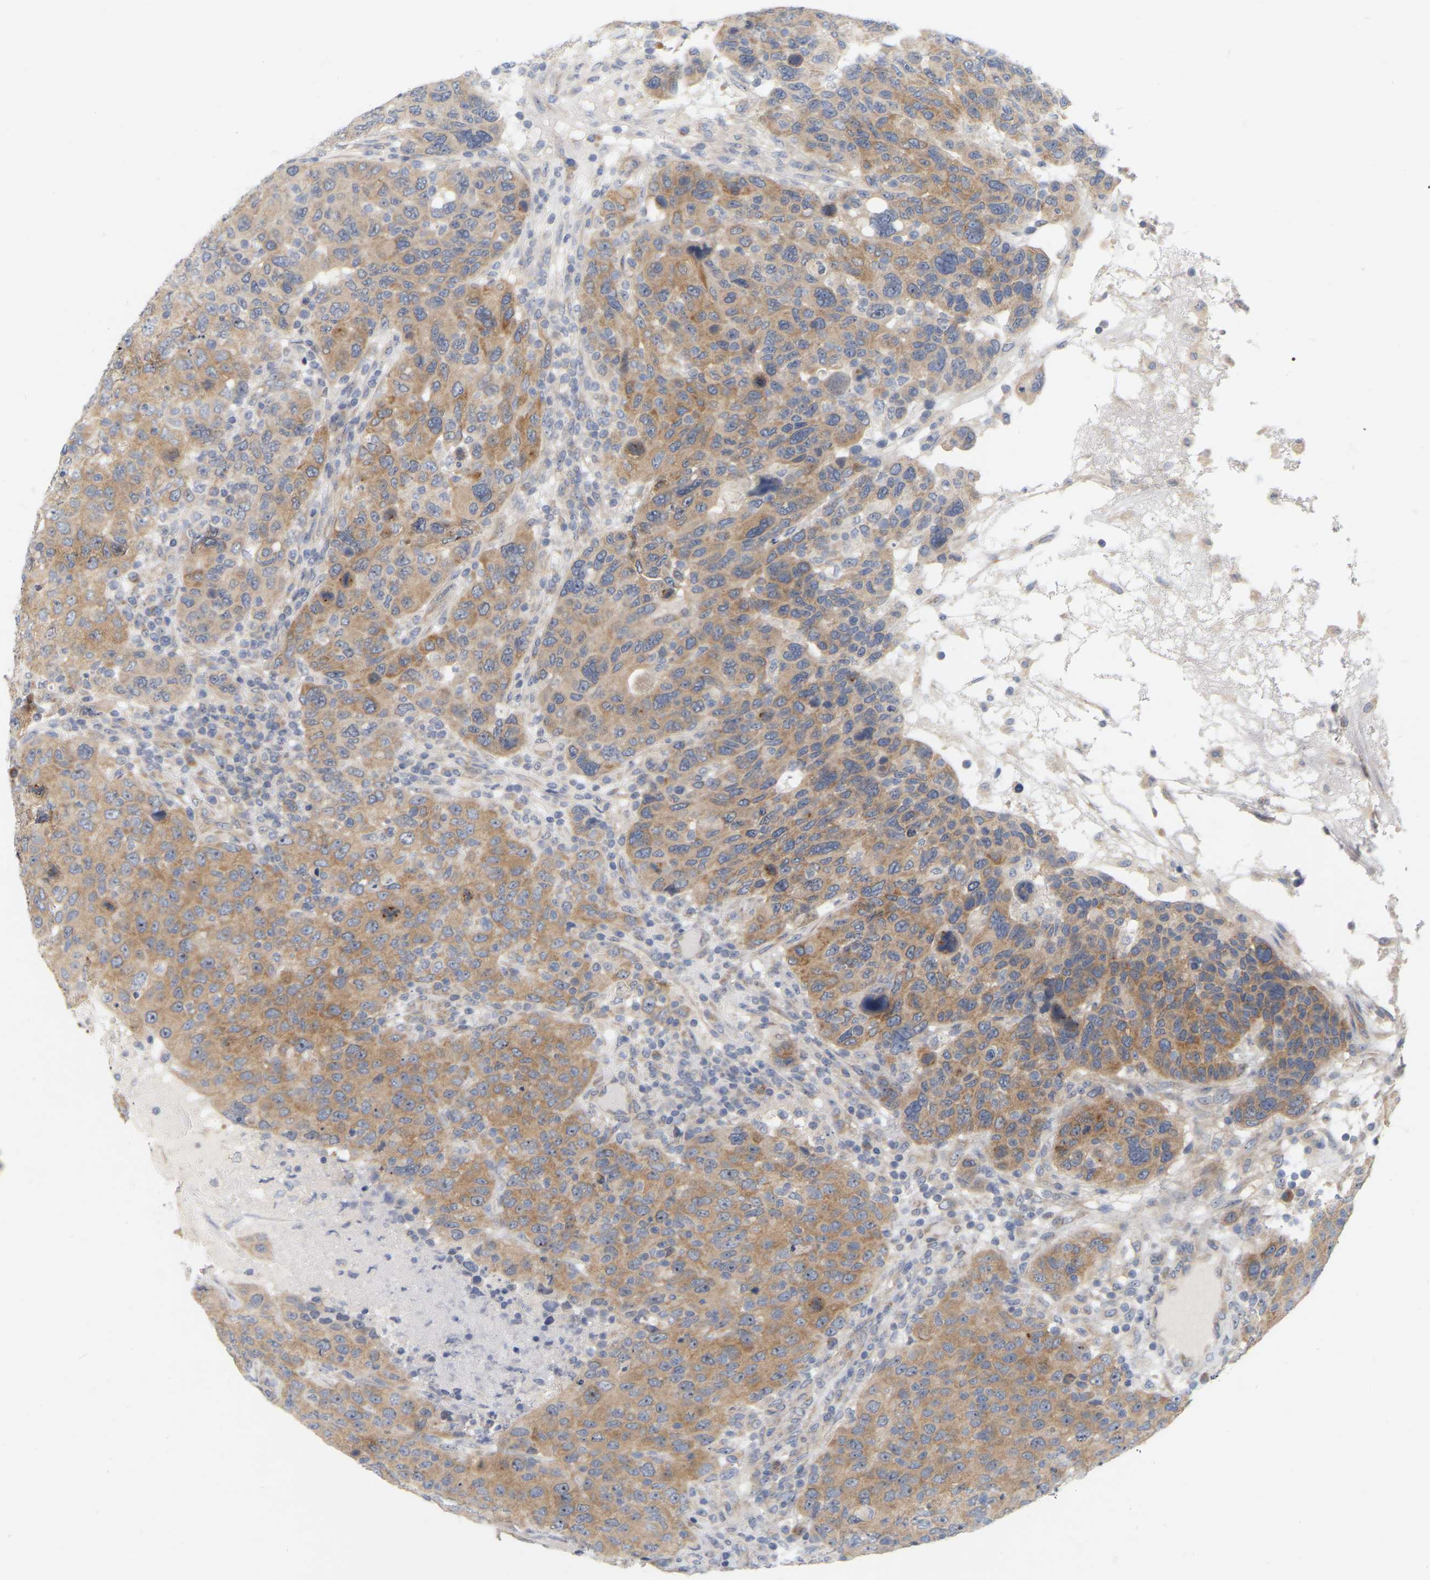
{"staining": {"intensity": "moderate", "quantity": ">75%", "location": "cytoplasmic/membranous,nuclear"}, "tissue": "breast cancer", "cell_type": "Tumor cells", "image_type": "cancer", "snomed": [{"axis": "morphology", "description": "Duct carcinoma"}, {"axis": "topography", "description": "Breast"}], "caption": "Protein analysis of breast cancer tissue shows moderate cytoplasmic/membranous and nuclear expression in approximately >75% of tumor cells.", "gene": "MINDY4", "patient": {"sex": "female", "age": 37}}